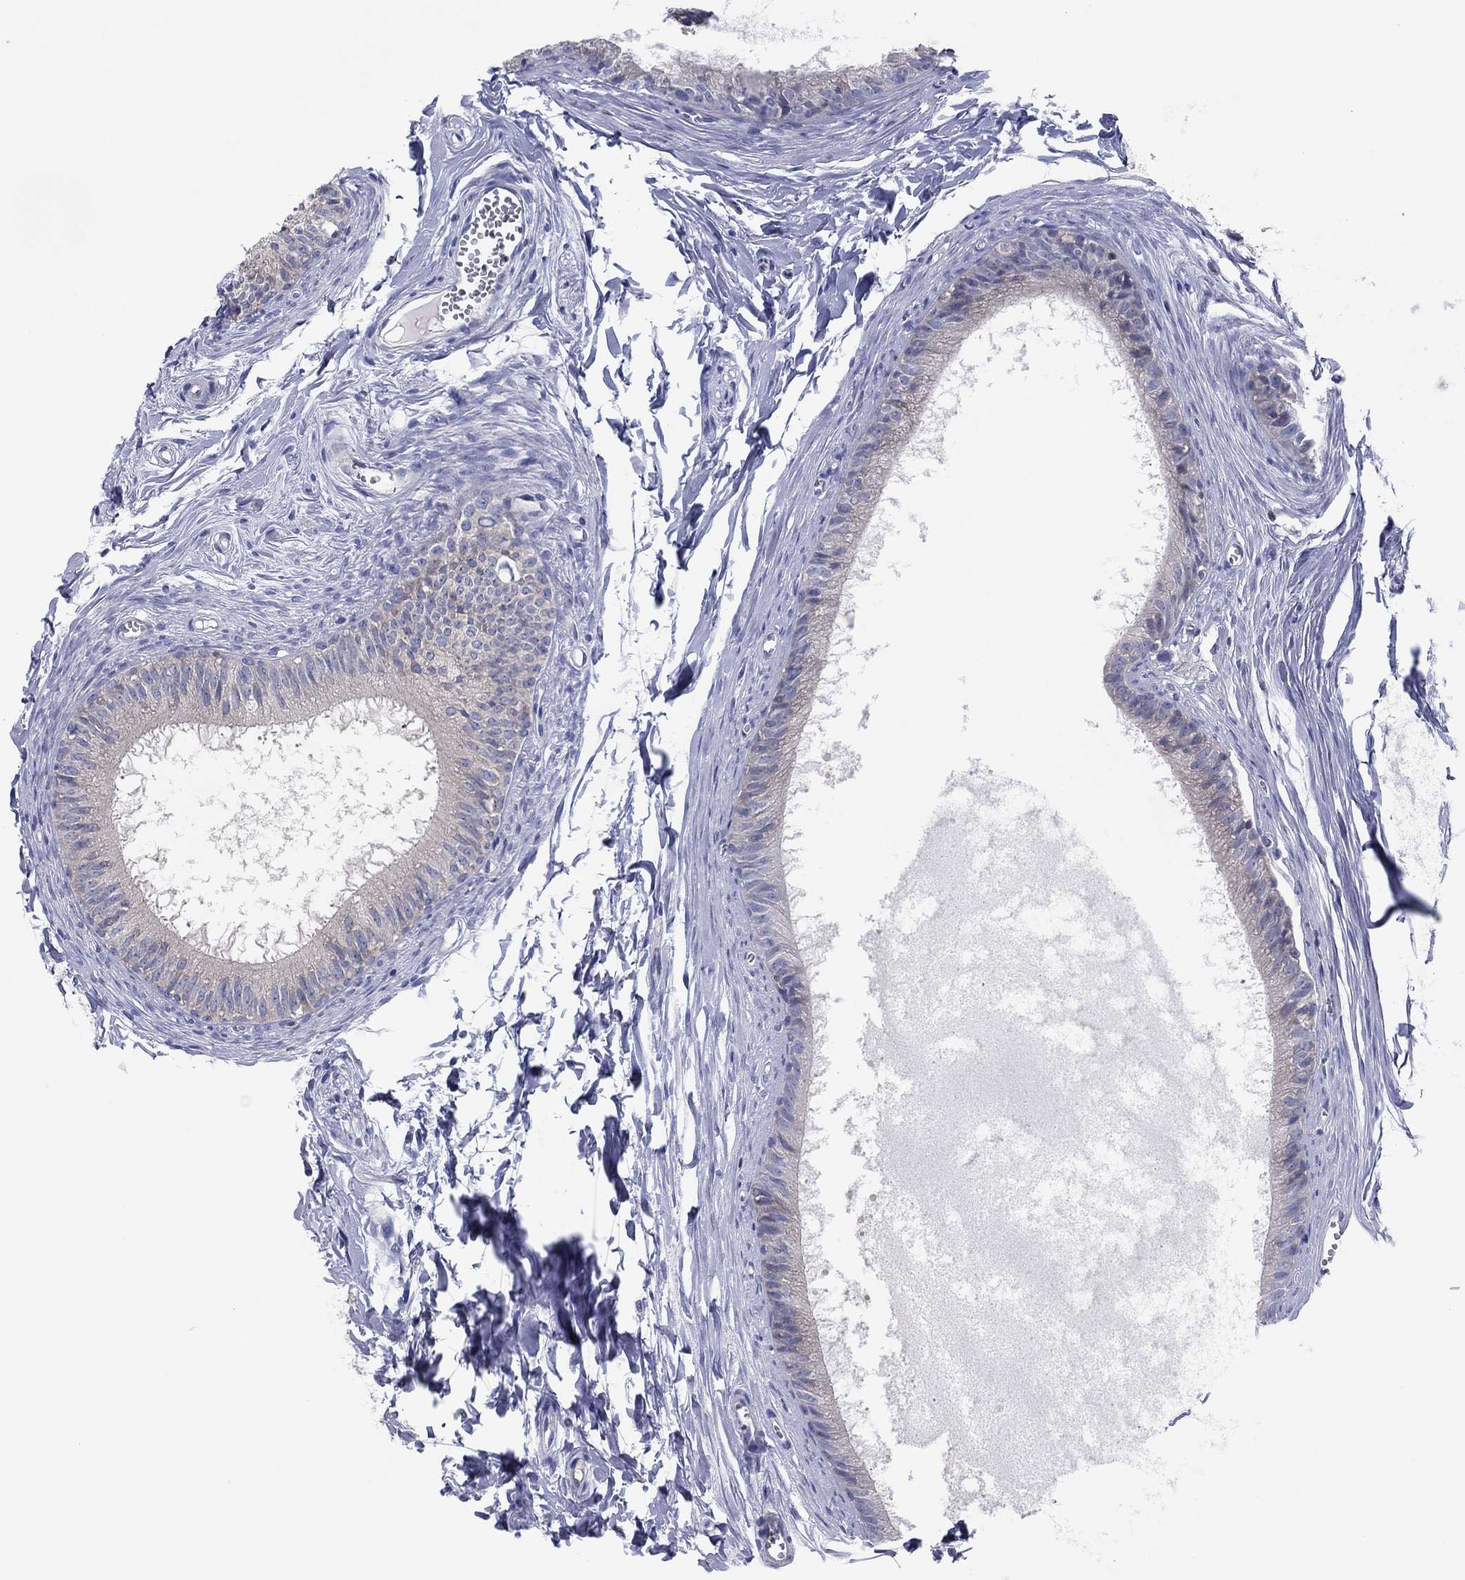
{"staining": {"intensity": "negative", "quantity": "none", "location": "none"}, "tissue": "epididymis", "cell_type": "Glandular cells", "image_type": "normal", "snomed": [{"axis": "morphology", "description": "Normal tissue, NOS"}, {"axis": "topography", "description": "Epididymis"}], "caption": "Immunohistochemistry (IHC) of normal epididymis demonstrates no expression in glandular cells. (DAB immunohistochemistry, high magnification).", "gene": "PVR", "patient": {"sex": "male", "age": 51}}